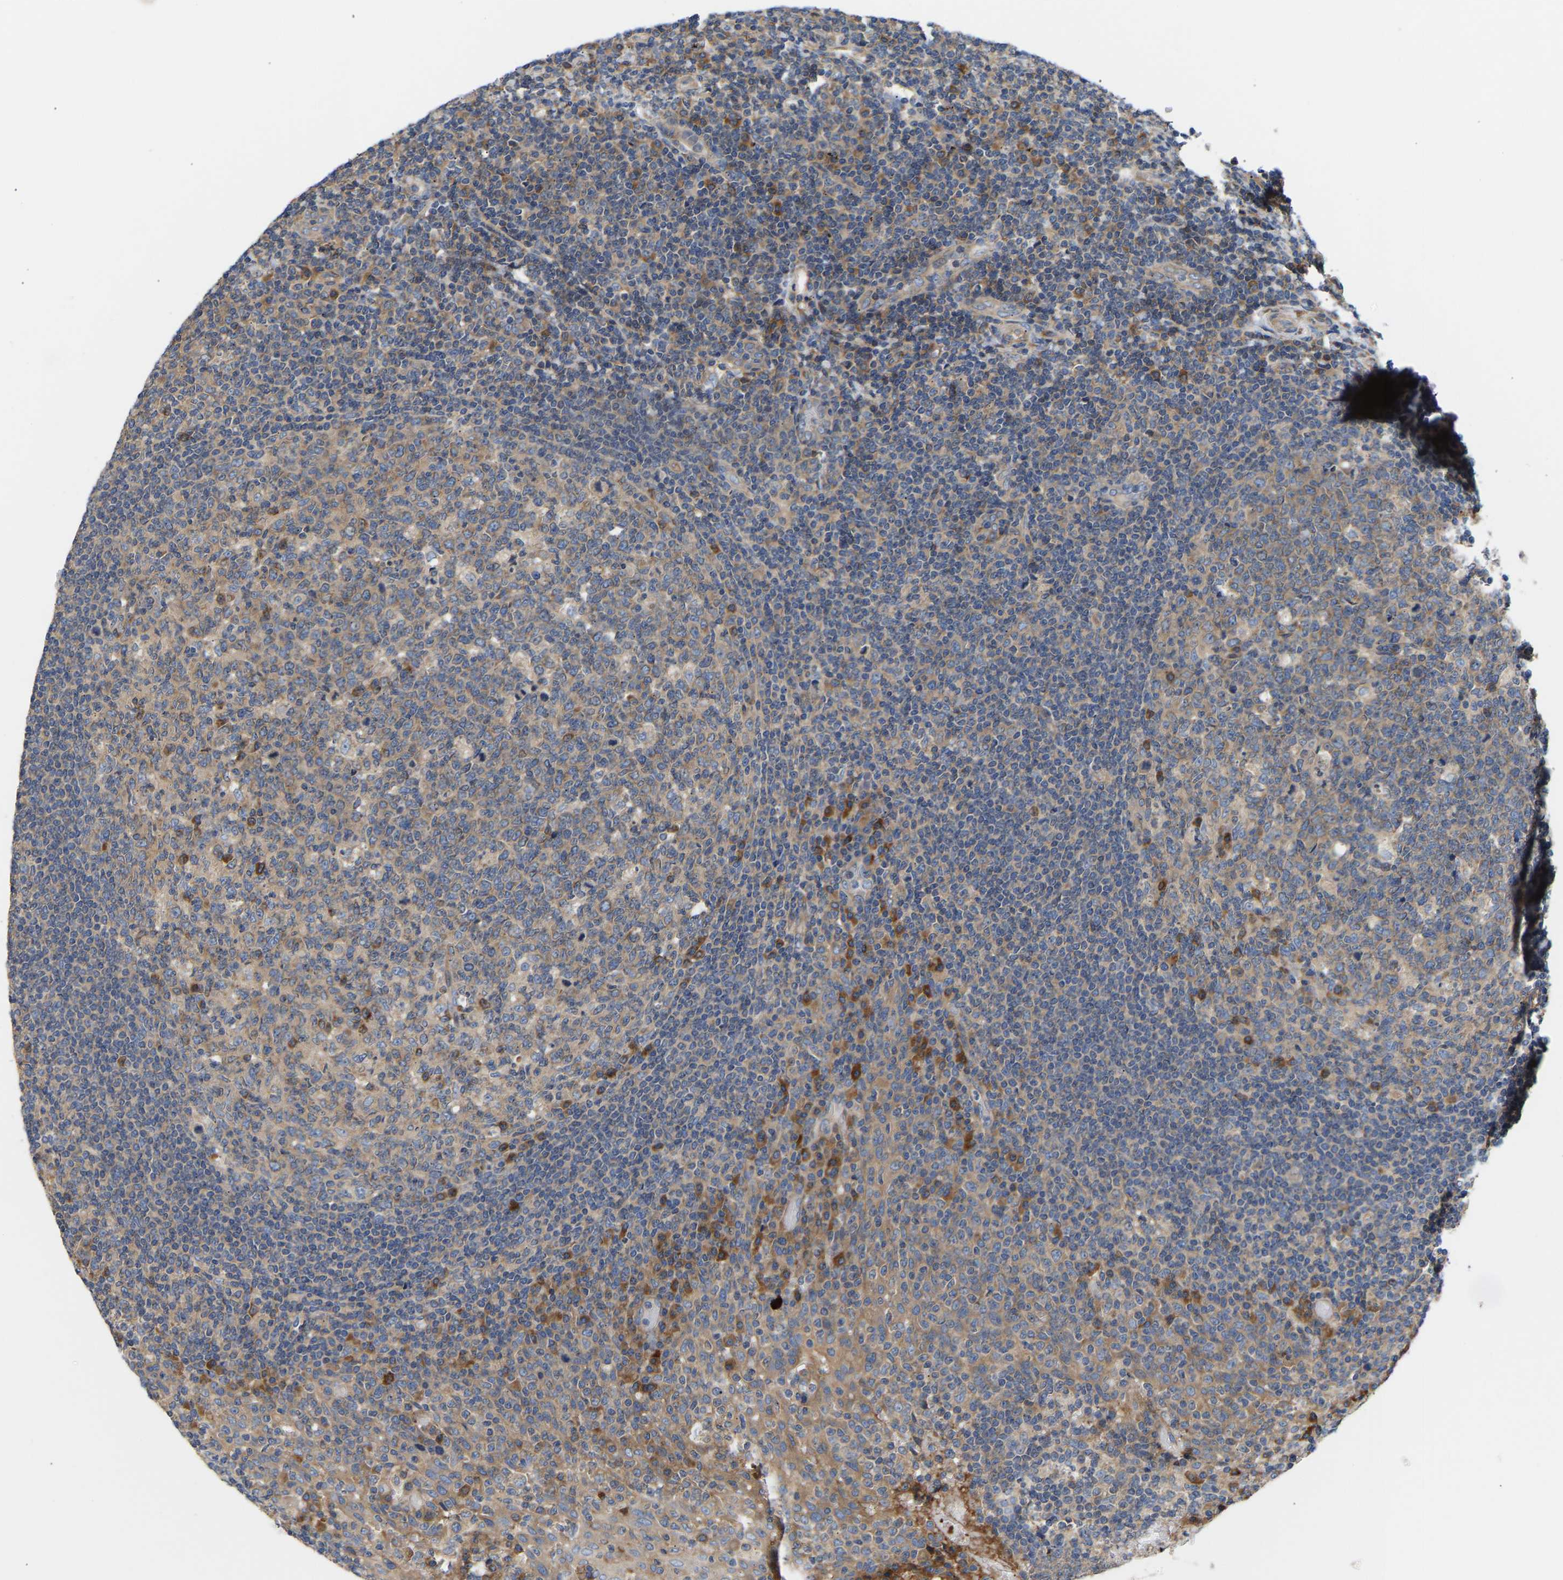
{"staining": {"intensity": "weak", "quantity": "25%-75%", "location": "cytoplasmic/membranous"}, "tissue": "tonsil", "cell_type": "Germinal center cells", "image_type": "normal", "snomed": [{"axis": "morphology", "description": "Normal tissue, NOS"}, {"axis": "topography", "description": "Tonsil"}], "caption": "A brown stain labels weak cytoplasmic/membranous positivity of a protein in germinal center cells of normal tonsil.", "gene": "AIMP2", "patient": {"sex": "female", "age": 19}}